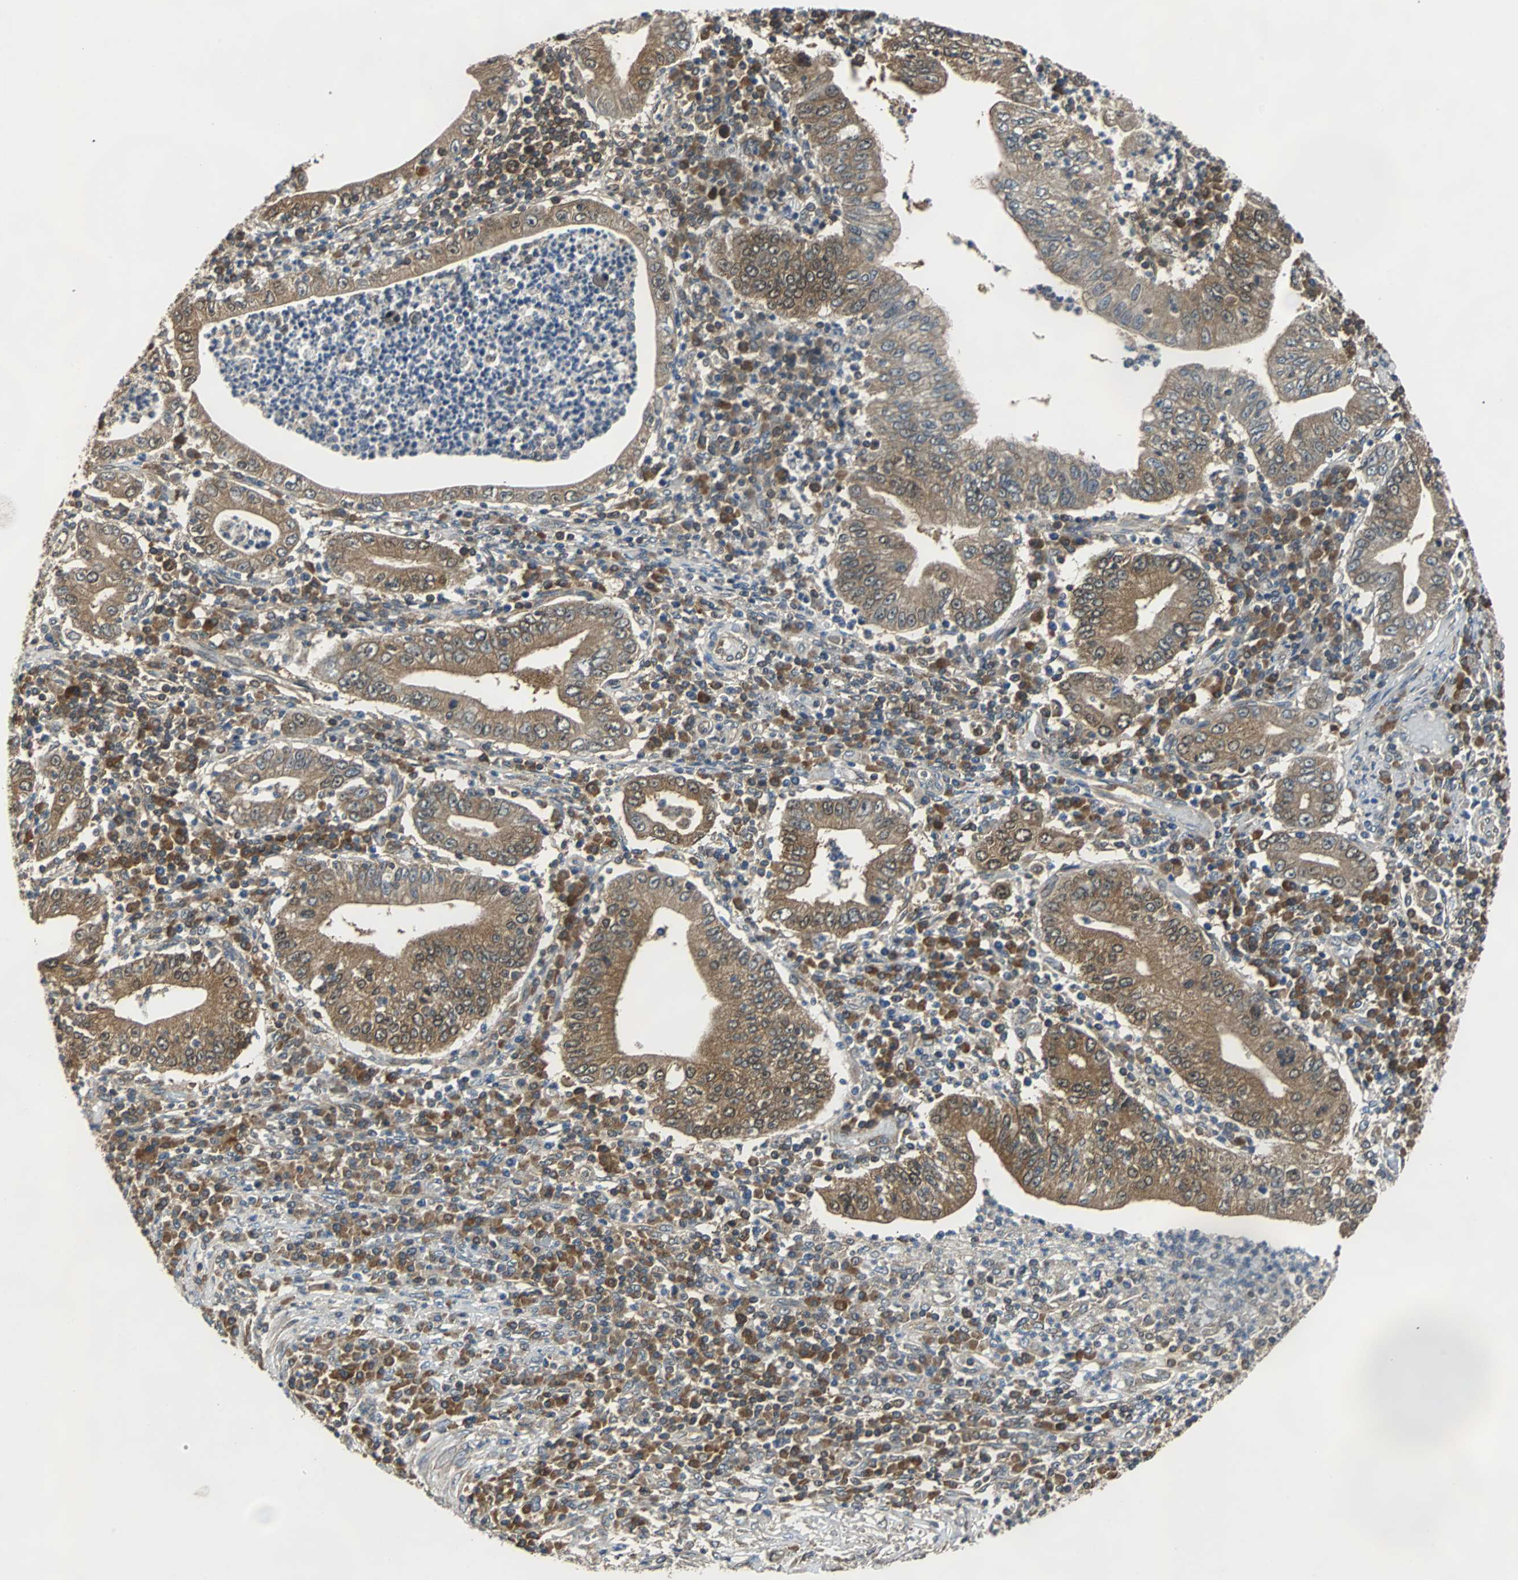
{"staining": {"intensity": "moderate", "quantity": ">75%", "location": "cytoplasmic/membranous"}, "tissue": "stomach cancer", "cell_type": "Tumor cells", "image_type": "cancer", "snomed": [{"axis": "morphology", "description": "Normal tissue, NOS"}, {"axis": "morphology", "description": "Adenocarcinoma, NOS"}, {"axis": "topography", "description": "Esophagus"}, {"axis": "topography", "description": "Stomach, upper"}, {"axis": "topography", "description": "Peripheral nerve tissue"}], "caption": "Immunohistochemistry staining of stomach cancer, which shows medium levels of moderate cytoplasmic/membranous positivity in approximately >75% of tumor cells indicating moderate cytoplasmic/membranous protein staining. The staining was performed using DAB (brown) for protein detection and nuclei were counterstained in hematoxylin (blue).", "gene": "VBP1", "patient": {"sex": "male", "age": 62}}